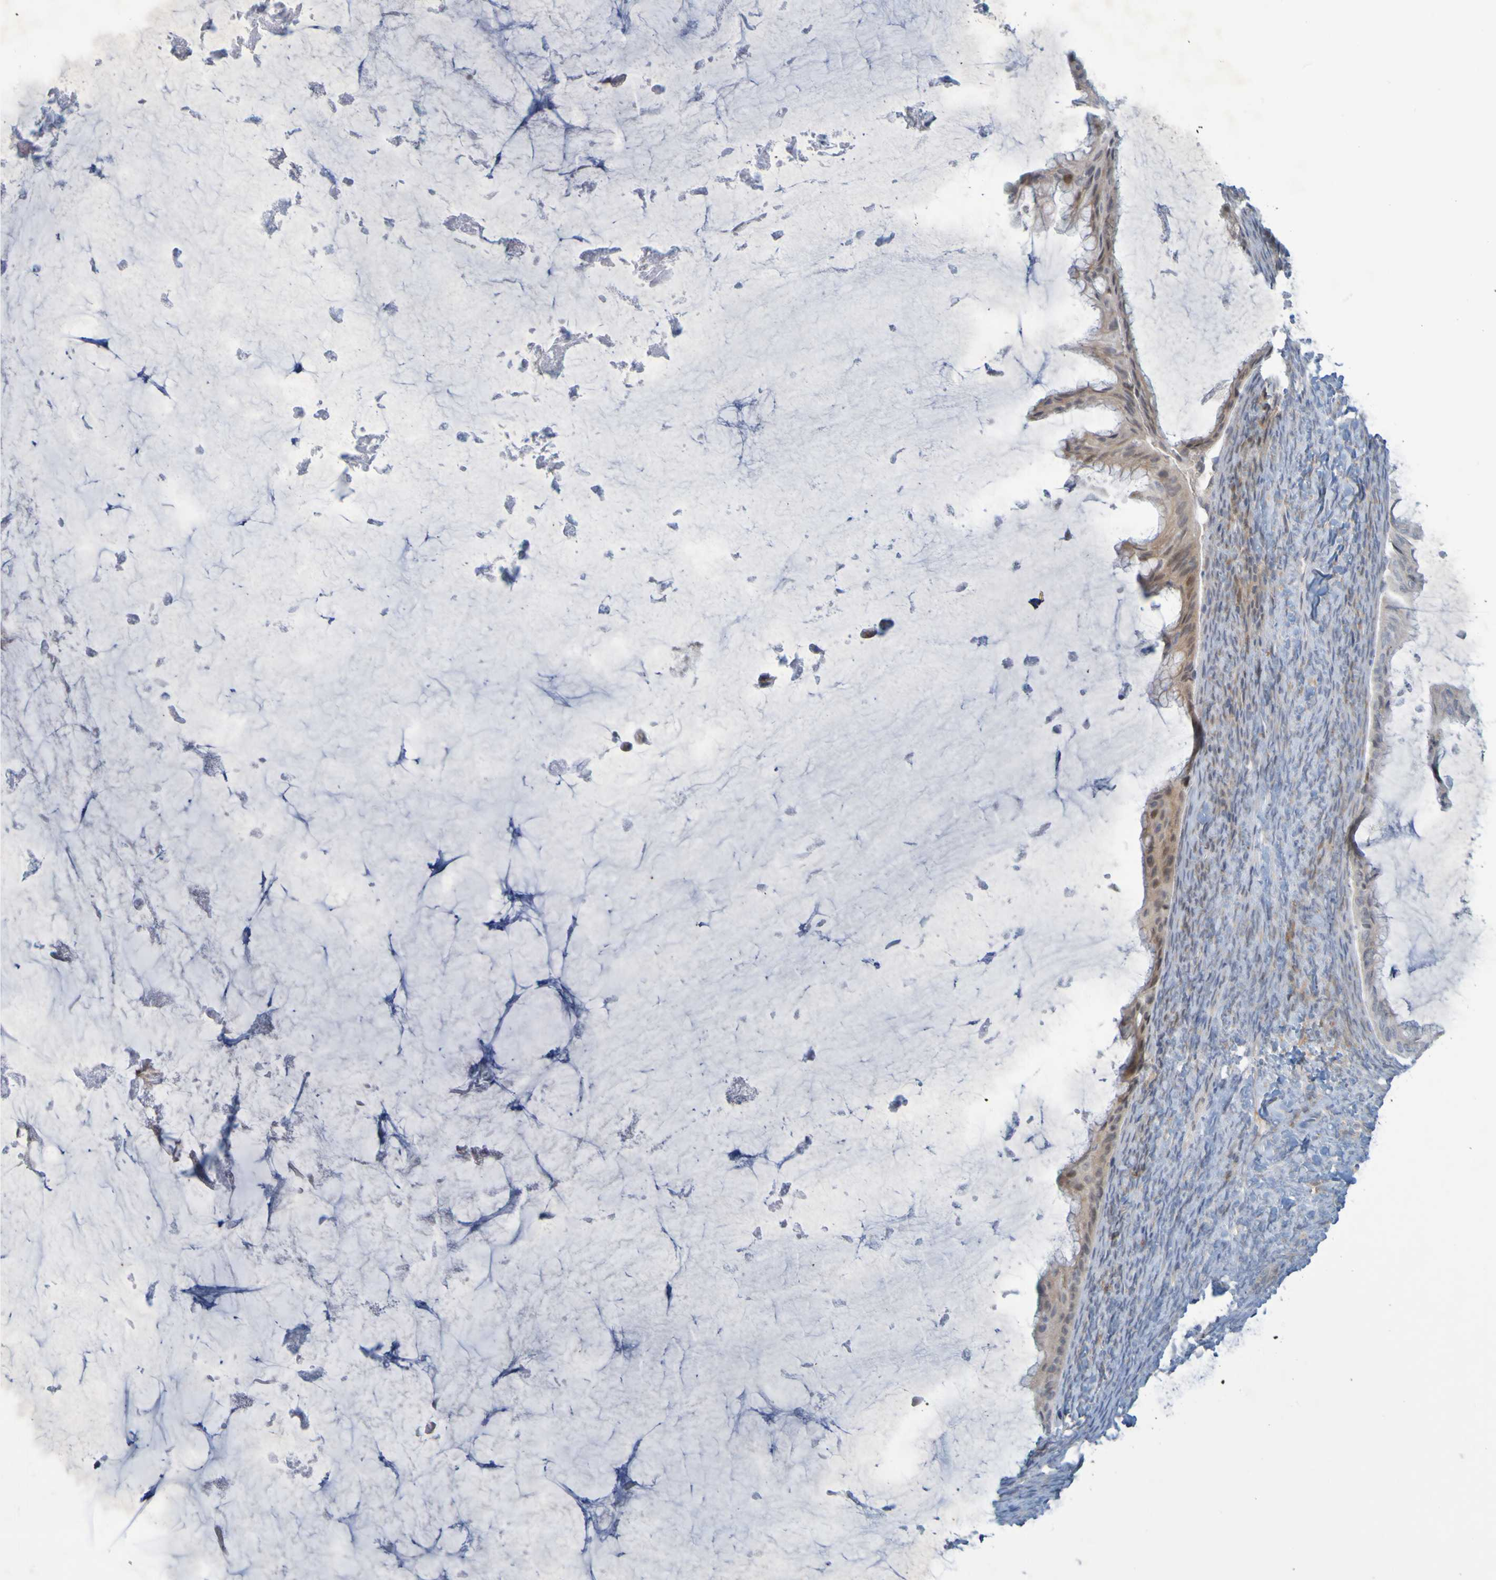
{"staining": {"intensity": "moderate", "quantity": "25%-75%", "location": "cytoplasmic/membranous,nuclear"}, "tissue": "ovarian cancer", "cell_type": "Tumor cells", "image_type": "cancer", "snomed": [{"axis": "morphology", "description": "Cystadenocarcinoma, mucinous, NOS"}, {"axis": "topography", "description": "Ovary"}], "caption": "Immunohistochemical staining of ovarian cancer shows moderate cytoplasmic/membranous and nuclear protein expression in approximately 25%-75% of tumor cells.", "gene": "LILRB5", "patient": {"sex": "female", "age": 61}}